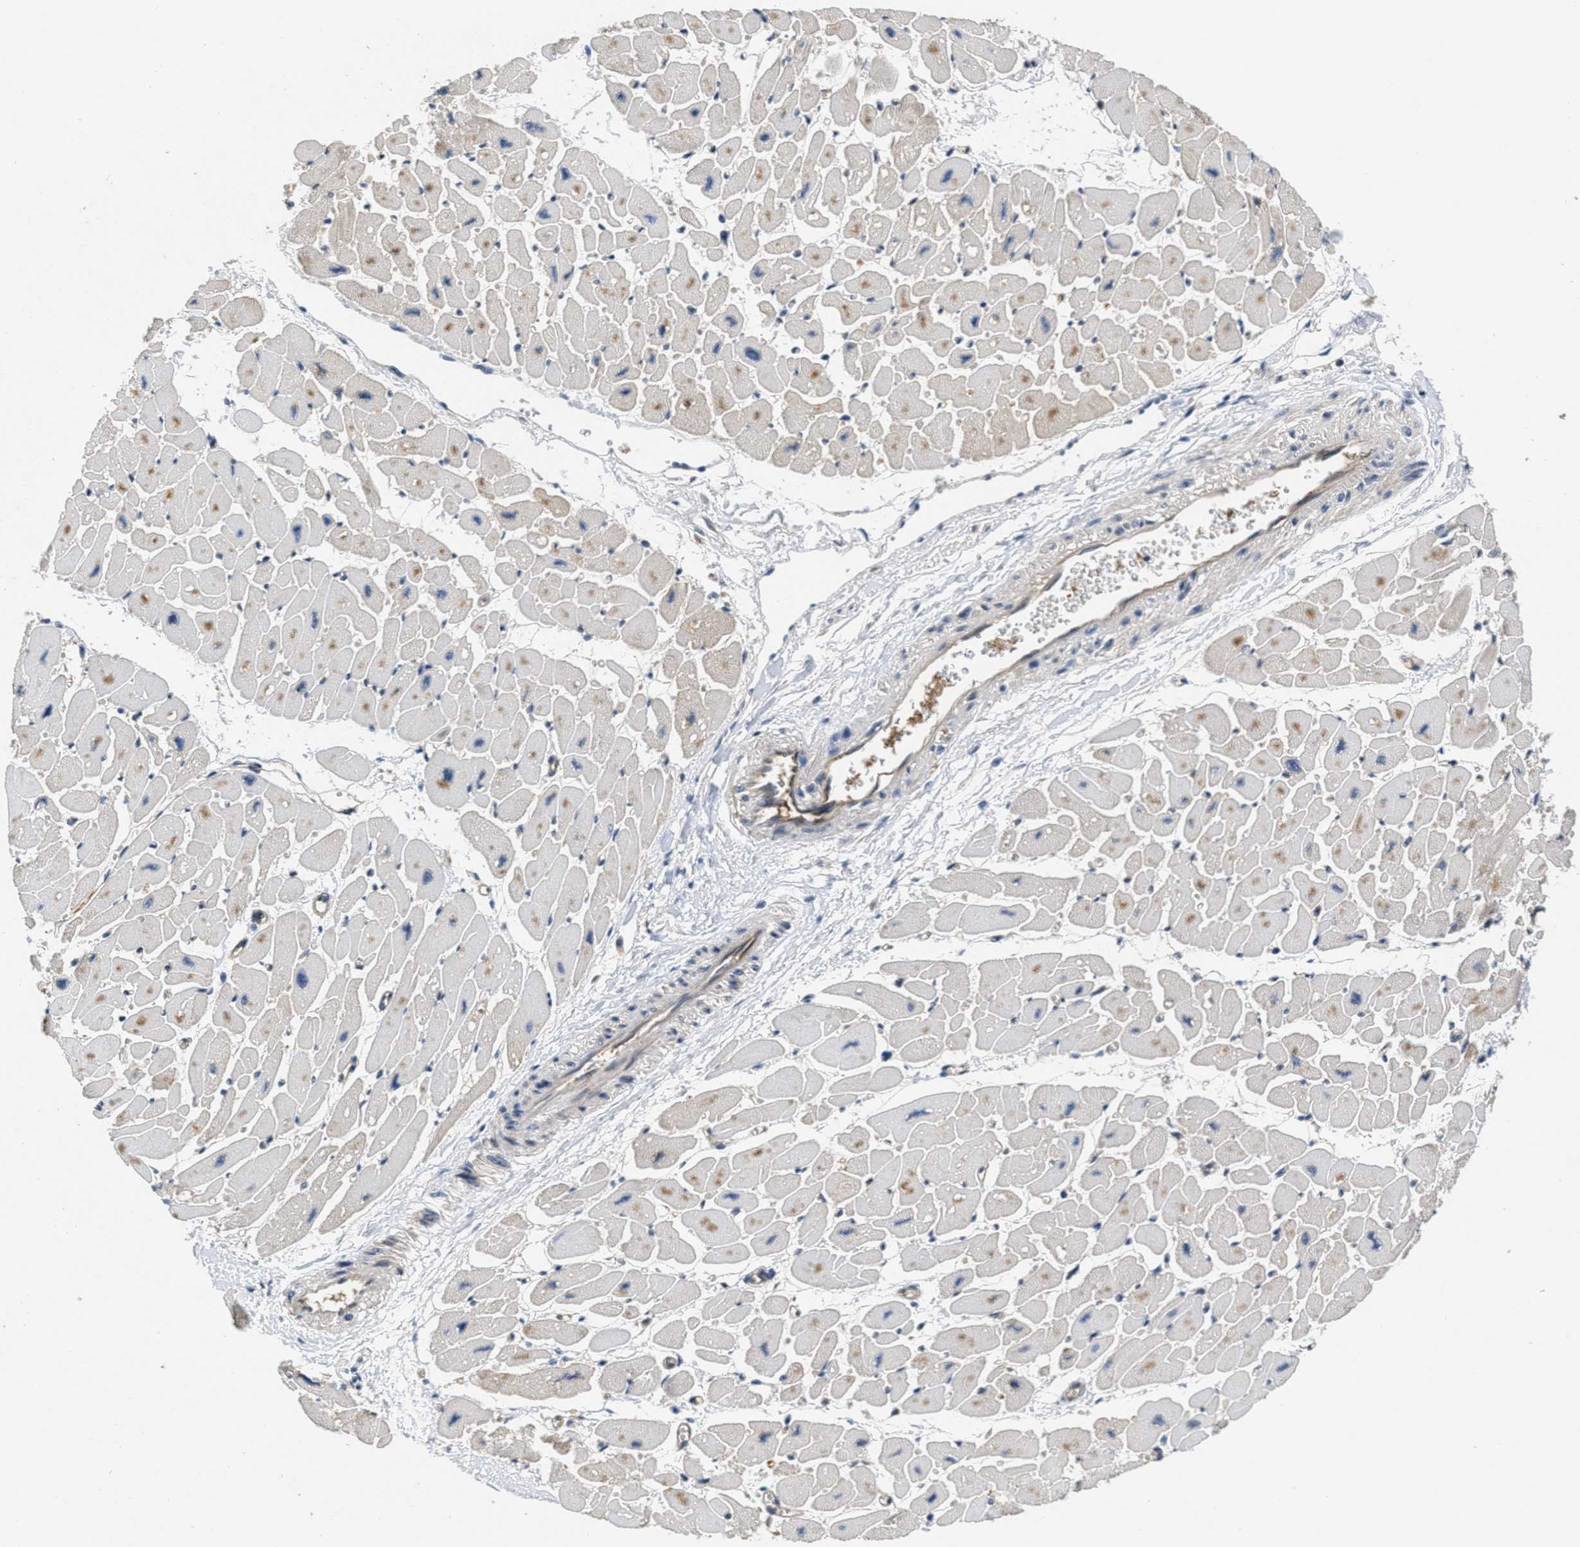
{"staining": {"intensity": "moderate", "quantity": "<25%", "location": "cytoplasmic/membranous"}, "tissue": "heart muscle", "cell_type": "Cardiomyocytes", "image_type": "normal", "snomed": [{"axis": "morphology", "description": "Normal tissue, NOS"}, {"axis": "topography", "description": "Heart"}], "caption": "This micrograph displays benign heart muscle stained with immunohistochemistry (IHC) to label a protein in brown. The cytoplasmic/membranous of cardiomyocytes show moderate positivity for the protein. Nuclei are counter-stained blue.", "gene": "ANGPT1", "patient": {"sex": "female", "age": 54}}